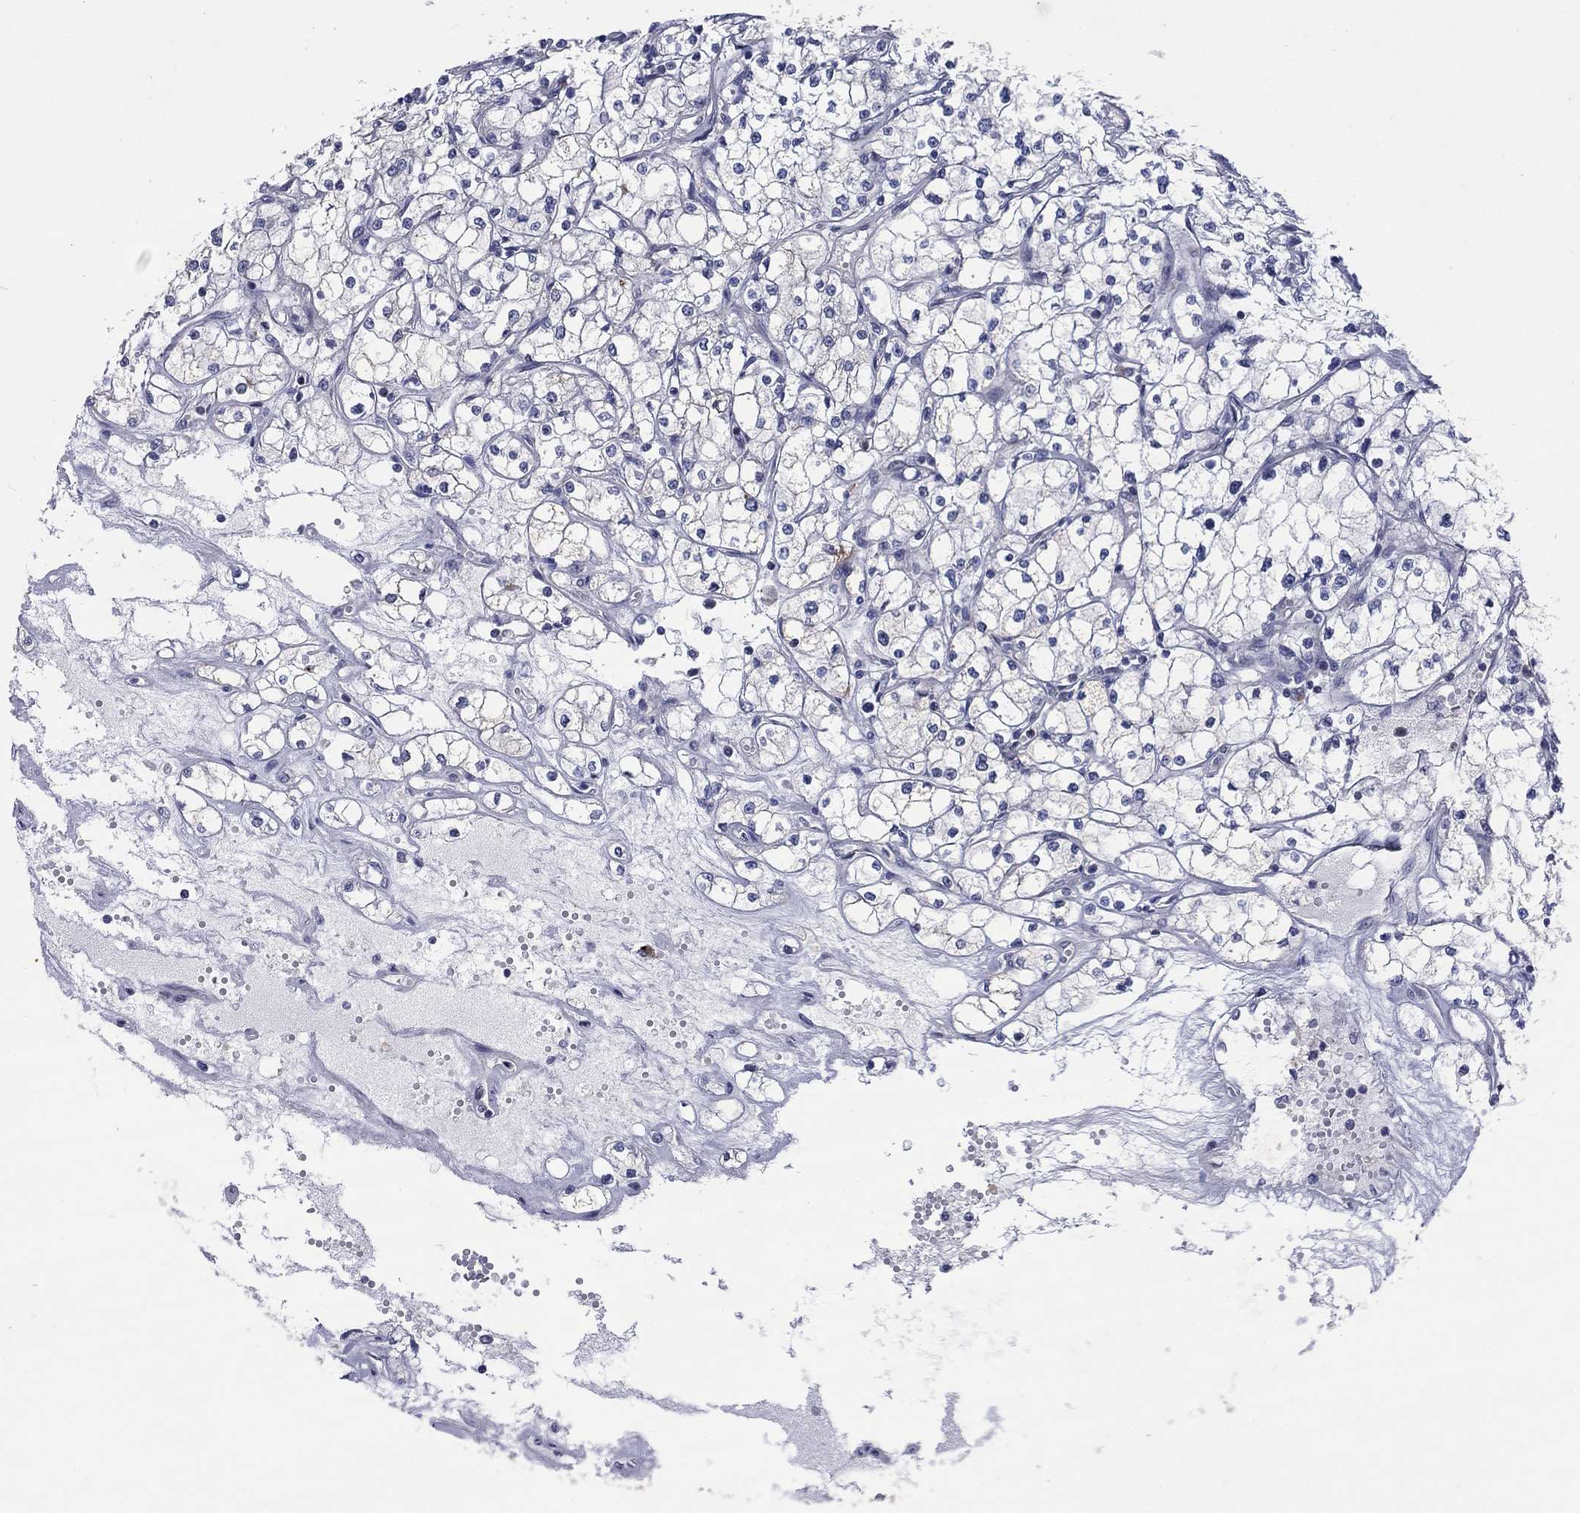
{"staining": {"intensity": "negative", "quantity": "none", "location": "none"}, "tissue": "renal cancer", "cell_type": "Tumor cells", "image_type": "cancer", "snomed": [{"axis": "morphology", "description": "Adenocarcinoma, NOS"}, {"axis": "topography", "description": "Kidney"}], "caption": "DAB (3,3'-diaminobenzidine) immunohistochemical staining of renal adenocarcinoma demonstrates no significant positivity in tumor cells. The staining is performed using DAB (3,3'-diaminobenzidine) brown chromogen with nuclei counter-stained in using hematoxylin.", "gene": "SDC1", "patient": {"sex": "male", "age": 67}}